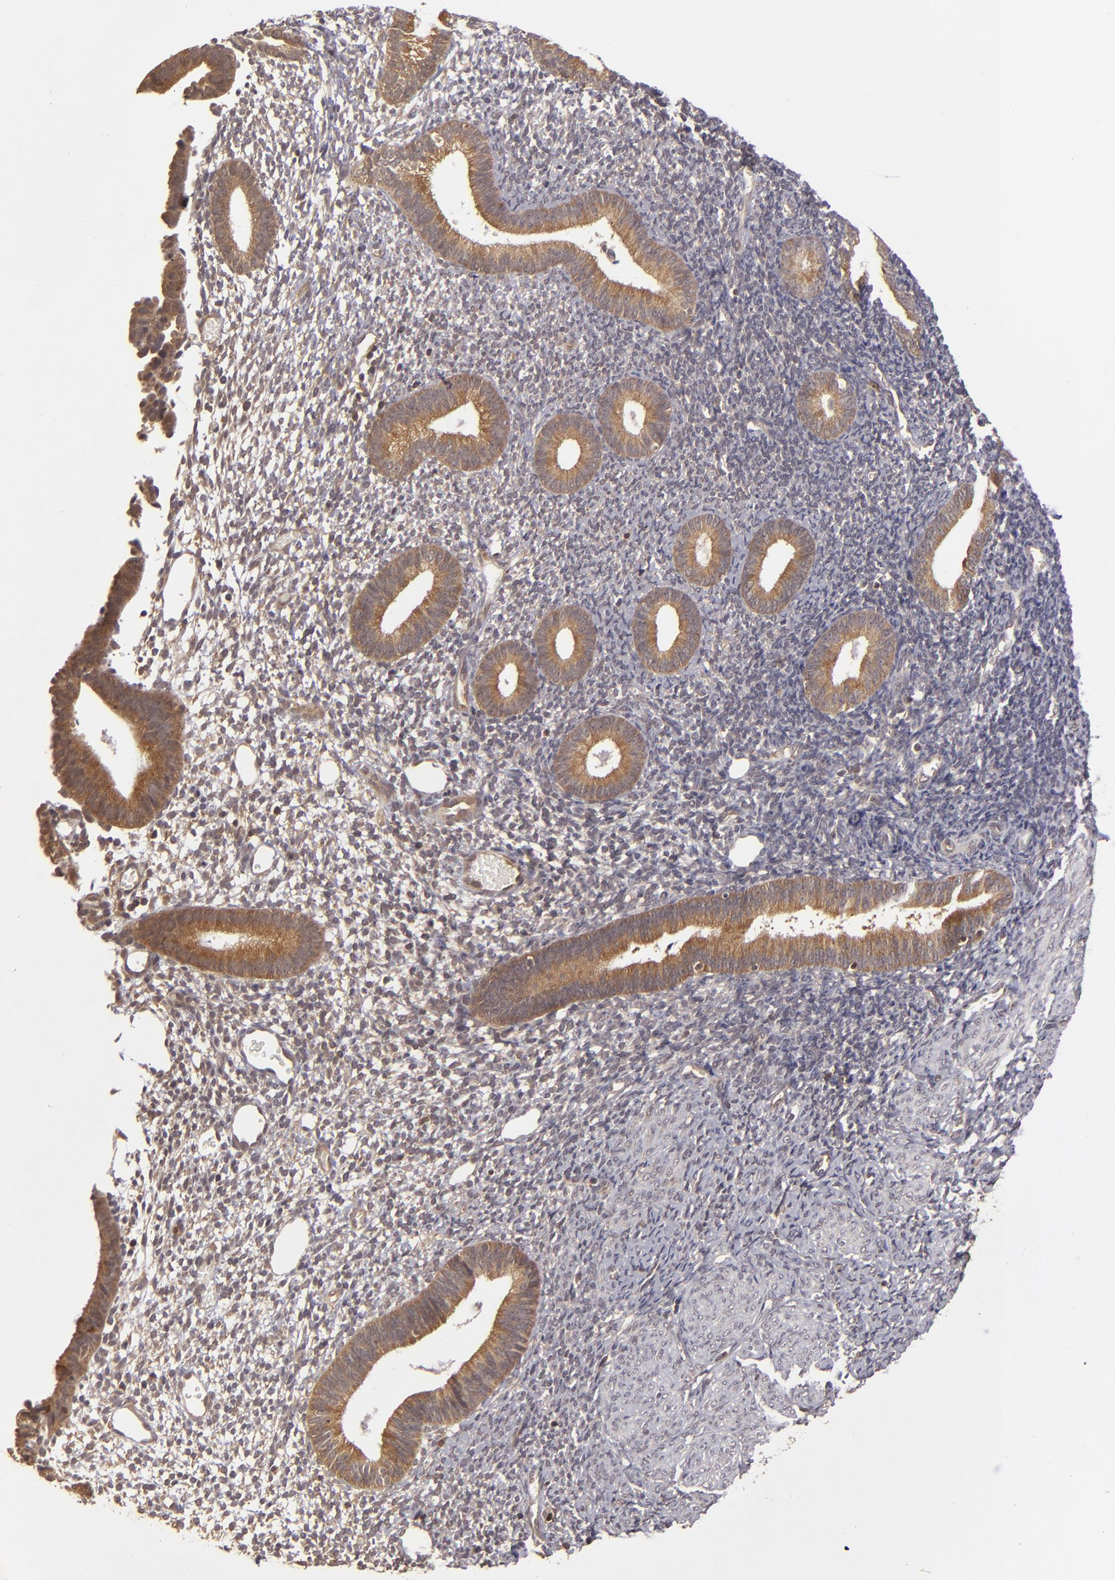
{"staining": {"intensity": "weak", "quantity": "25%-75%", "location": "cytoplasmic/membranous"}, "tissue": "endometrium", "cell_type": "Cells in endometrial stroma", "image_type": "normal", "snomed": [{"axis": "morphology", "description": "Normal tissue, NOS"}, {"axis": "topography", "description": "Smooth muscle"}, {"axis": "topography", "description": "Endometrium"}], "caption": "Immunohistochemical staining of benign human endometrium demonstrates weak cytoplasmic/membranous protein expression in approximately 25%-75% of cells in endometrial stroma. (DAB IHC with brightfield microscopy, high magnification).", "gene": "MAPK3", "patient": {"sex": "female", "age": 57}}